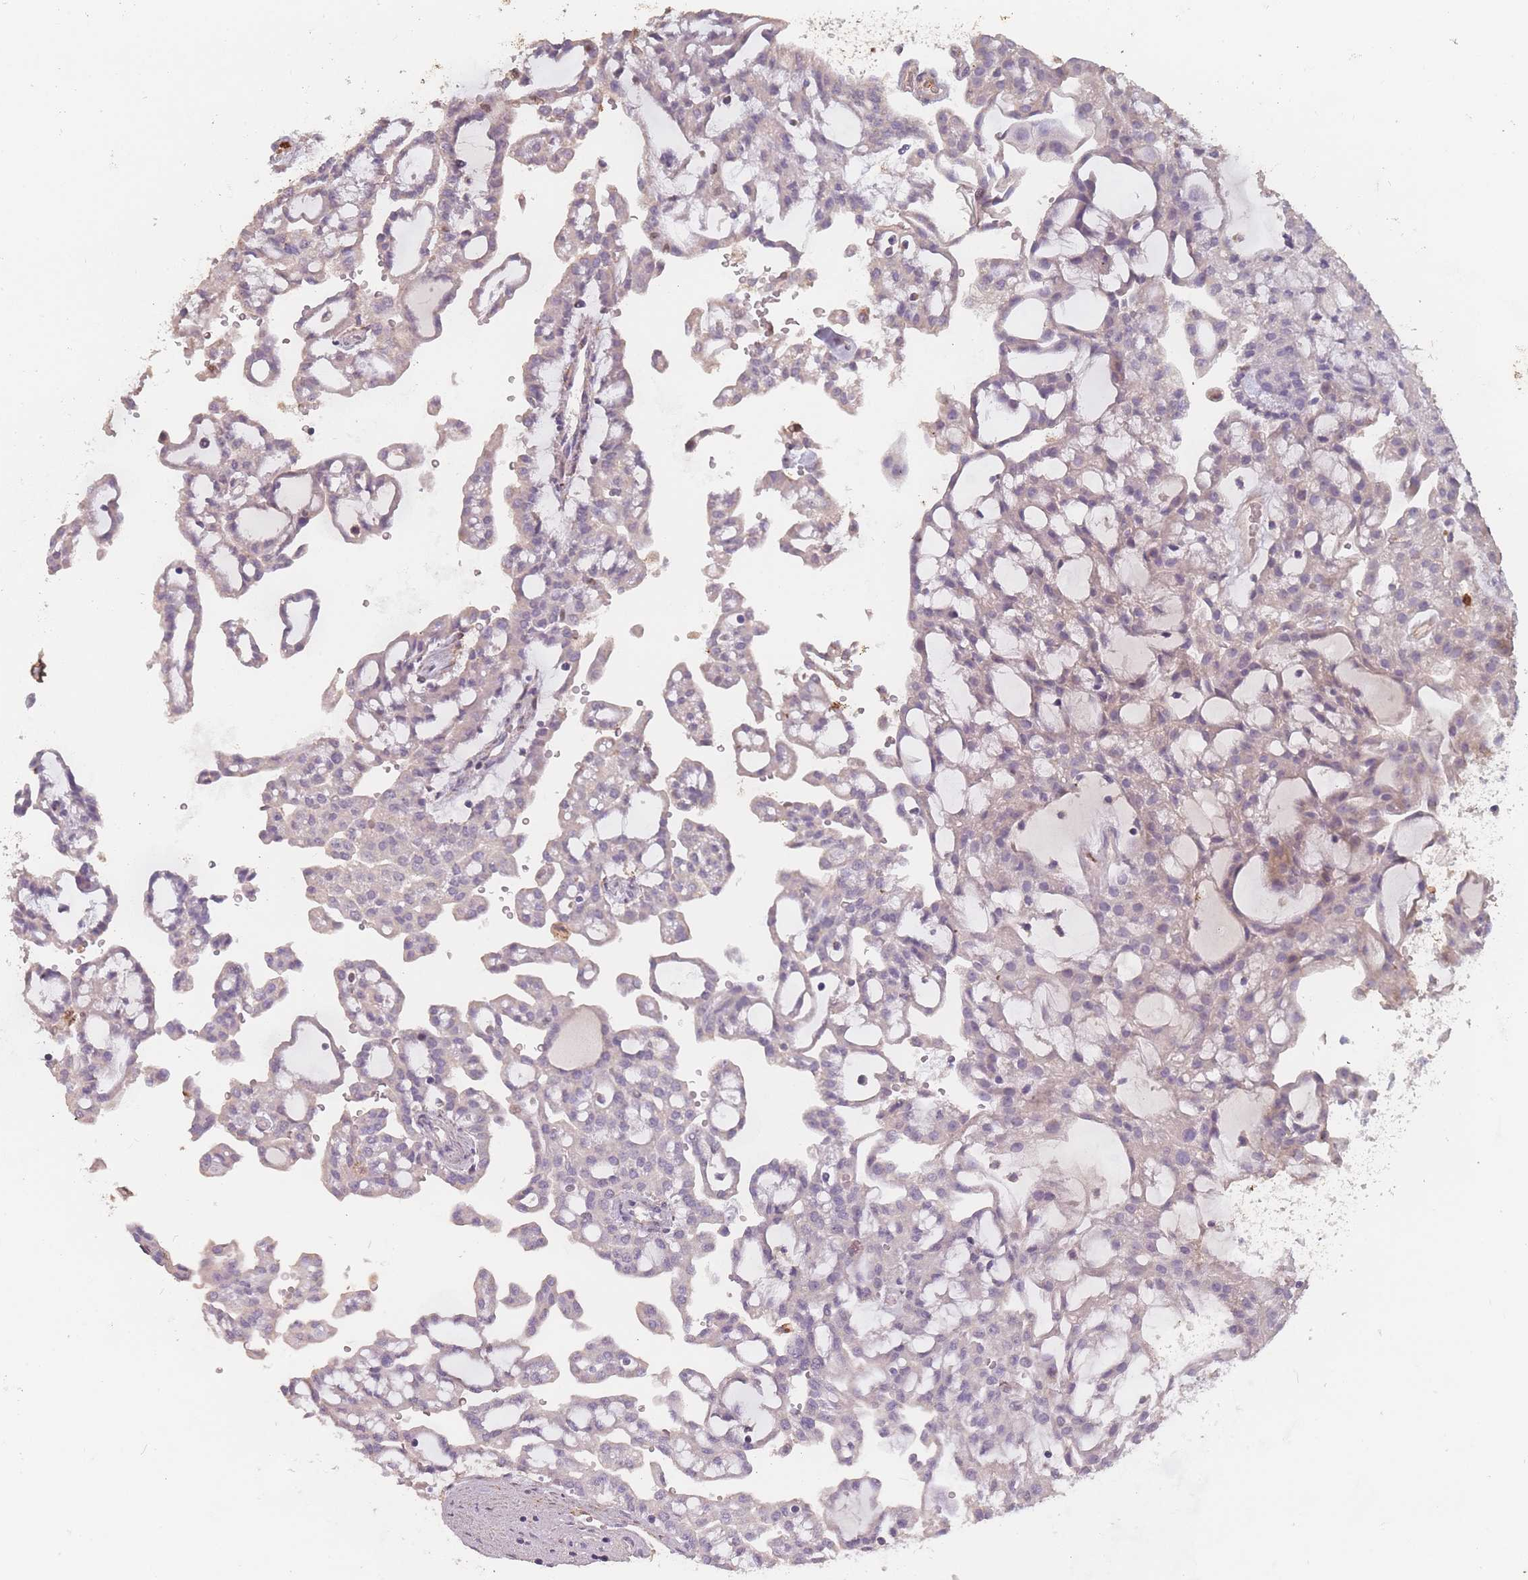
{"staining": {"intensity": "negative", "quantity": "none", "location": "none"}, "tissue": "renal cancer", "cell_type": "Tumor cells", "image_type": "cancer", "snomed": [{"axis": "morphology", "description": "Adenocarcinoma, NOS"}, {"axis": "topography", "description": "Kidney"}], "caption": "IHC image of renal cancer stained for a protein (brown), which demonstrates no staining in tumor cells.", "gene": "BST1", "patient": {"sex": "male", "age": 63}}